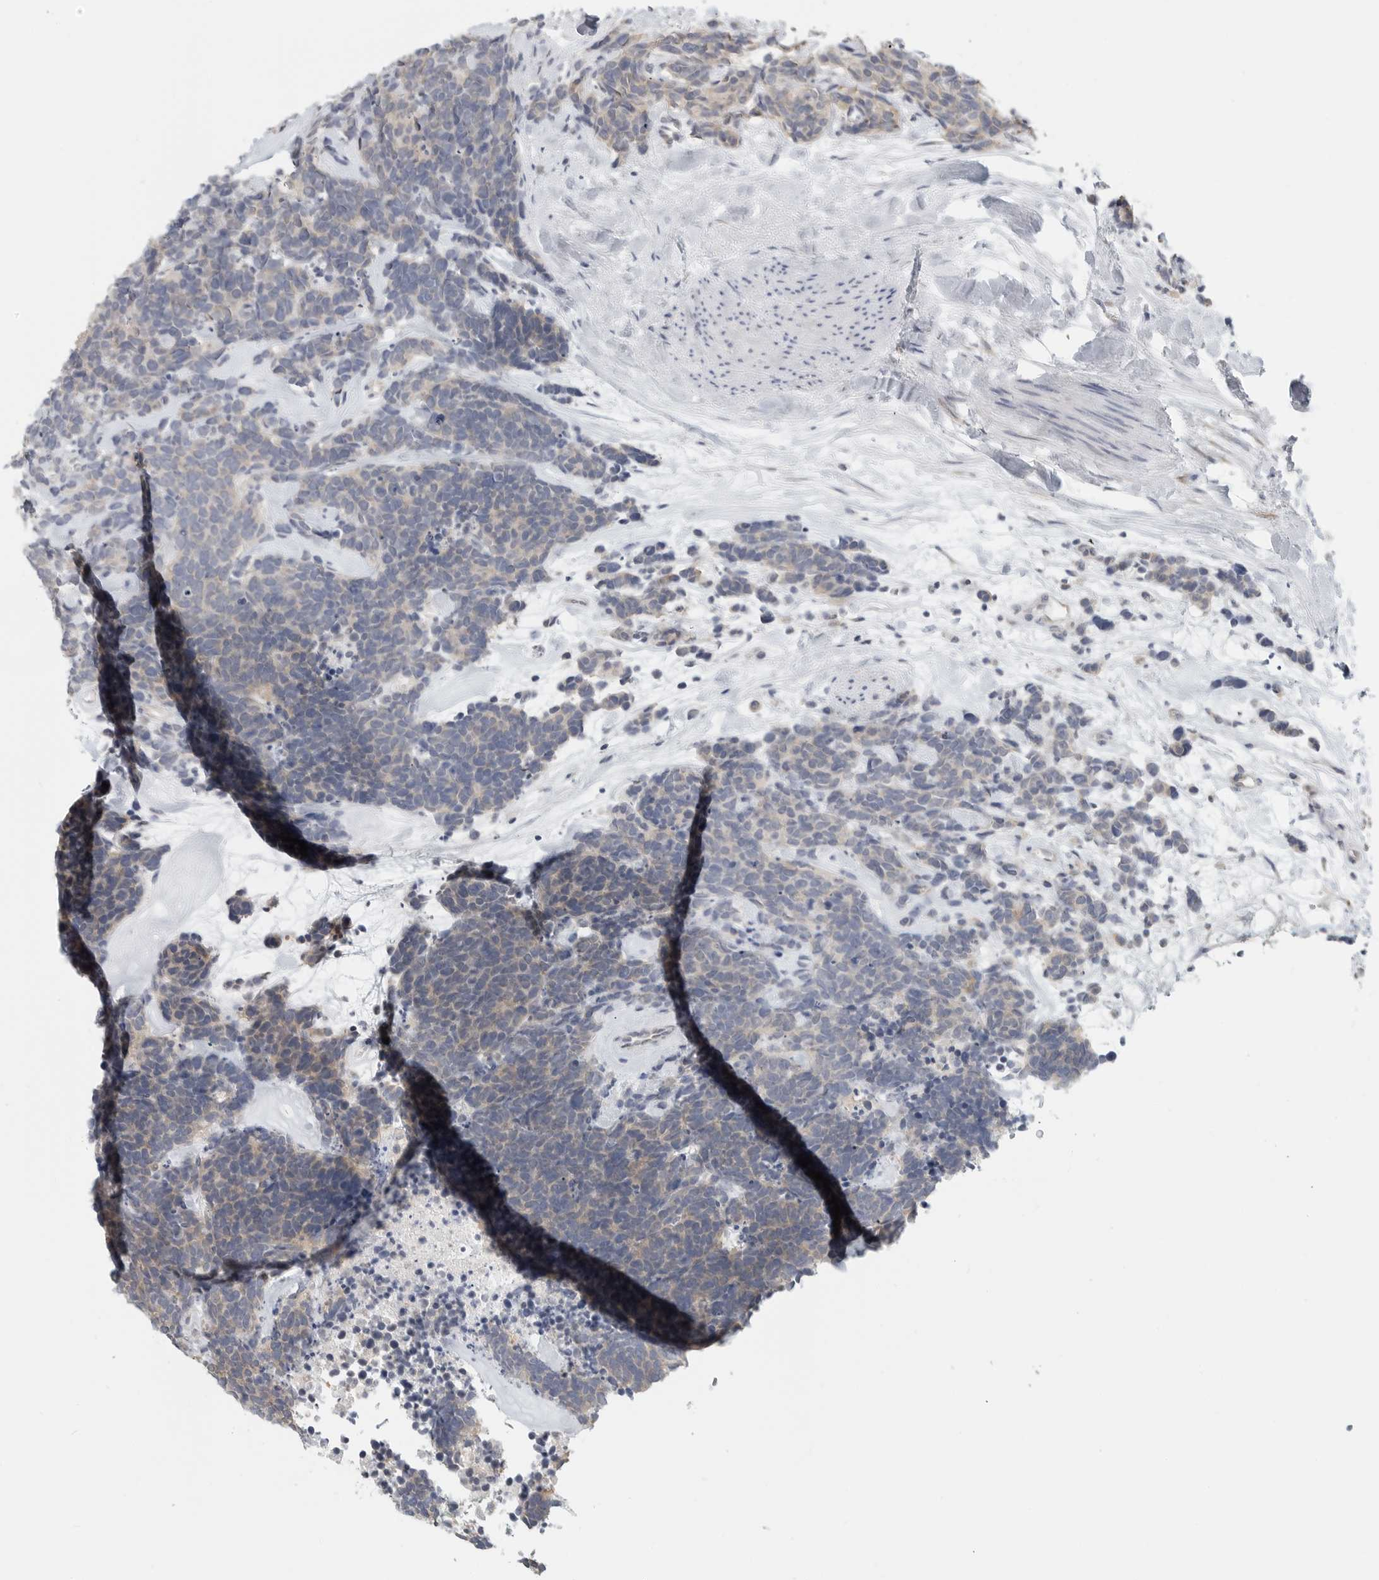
{"staining": {"intensity": "weak", "quantity": "25%-75%", "location": "cytoplasmic/membranous"}, "tissue": "carcinoid", "cell_type": "Tumor cells", "image_type": "cancer", "snomed": [{"axis": "morphology", "description": "Carcinoma, NOS"}, {"axis": "morphology", "description": "Carcinoid, malignant, NOS"}, {"axis": "topography", "description": "Urinary bladder"}], "caption": "Tumor cells reveal low levels of weak cytoplasmic/membranous expression in about 25%-75% of cells in human carcinoid (malignant).", "gene": "IL12RB2", "patient": {"sex": "male", "age": 57}}